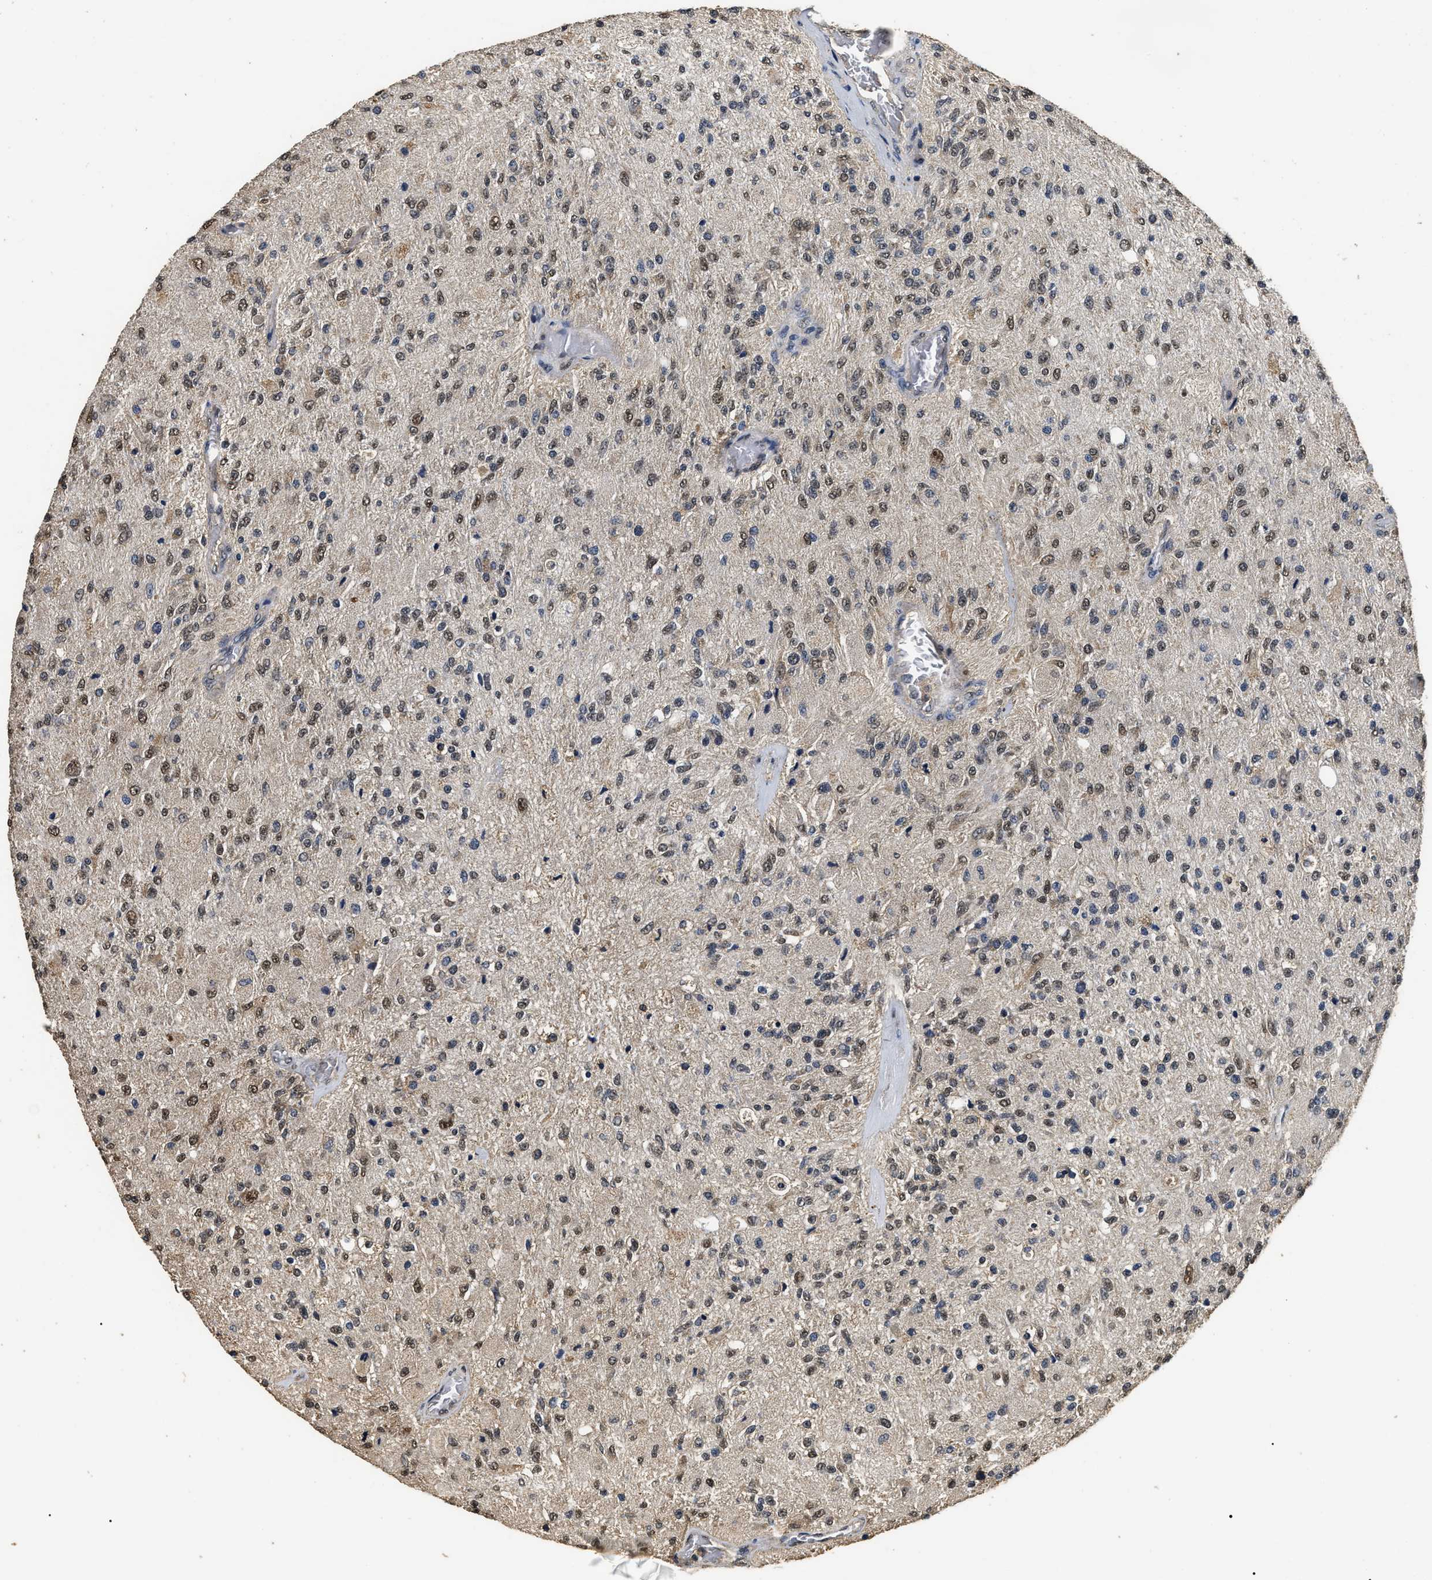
{"staining": {"intensity": "weak", "quantity": ">75%", "location": "nuclear"}, "tissue": "glioma", "cell_type": "Tumor cells", "image_type": "cancer", "snomed": [{"axis": "morphology", "description": "Normal tissue, NOS"}, {"axis": "morphology", "description": "Glioma, malignant, High grade"}, {"axis": "topography", "description": "Cerebral cortex"}], "caption": "Glioma stained with a protein marker shows weak staining in tumor cells.", "gene": "PSMD8", "patient": {"sex": "male", "age": 77}}